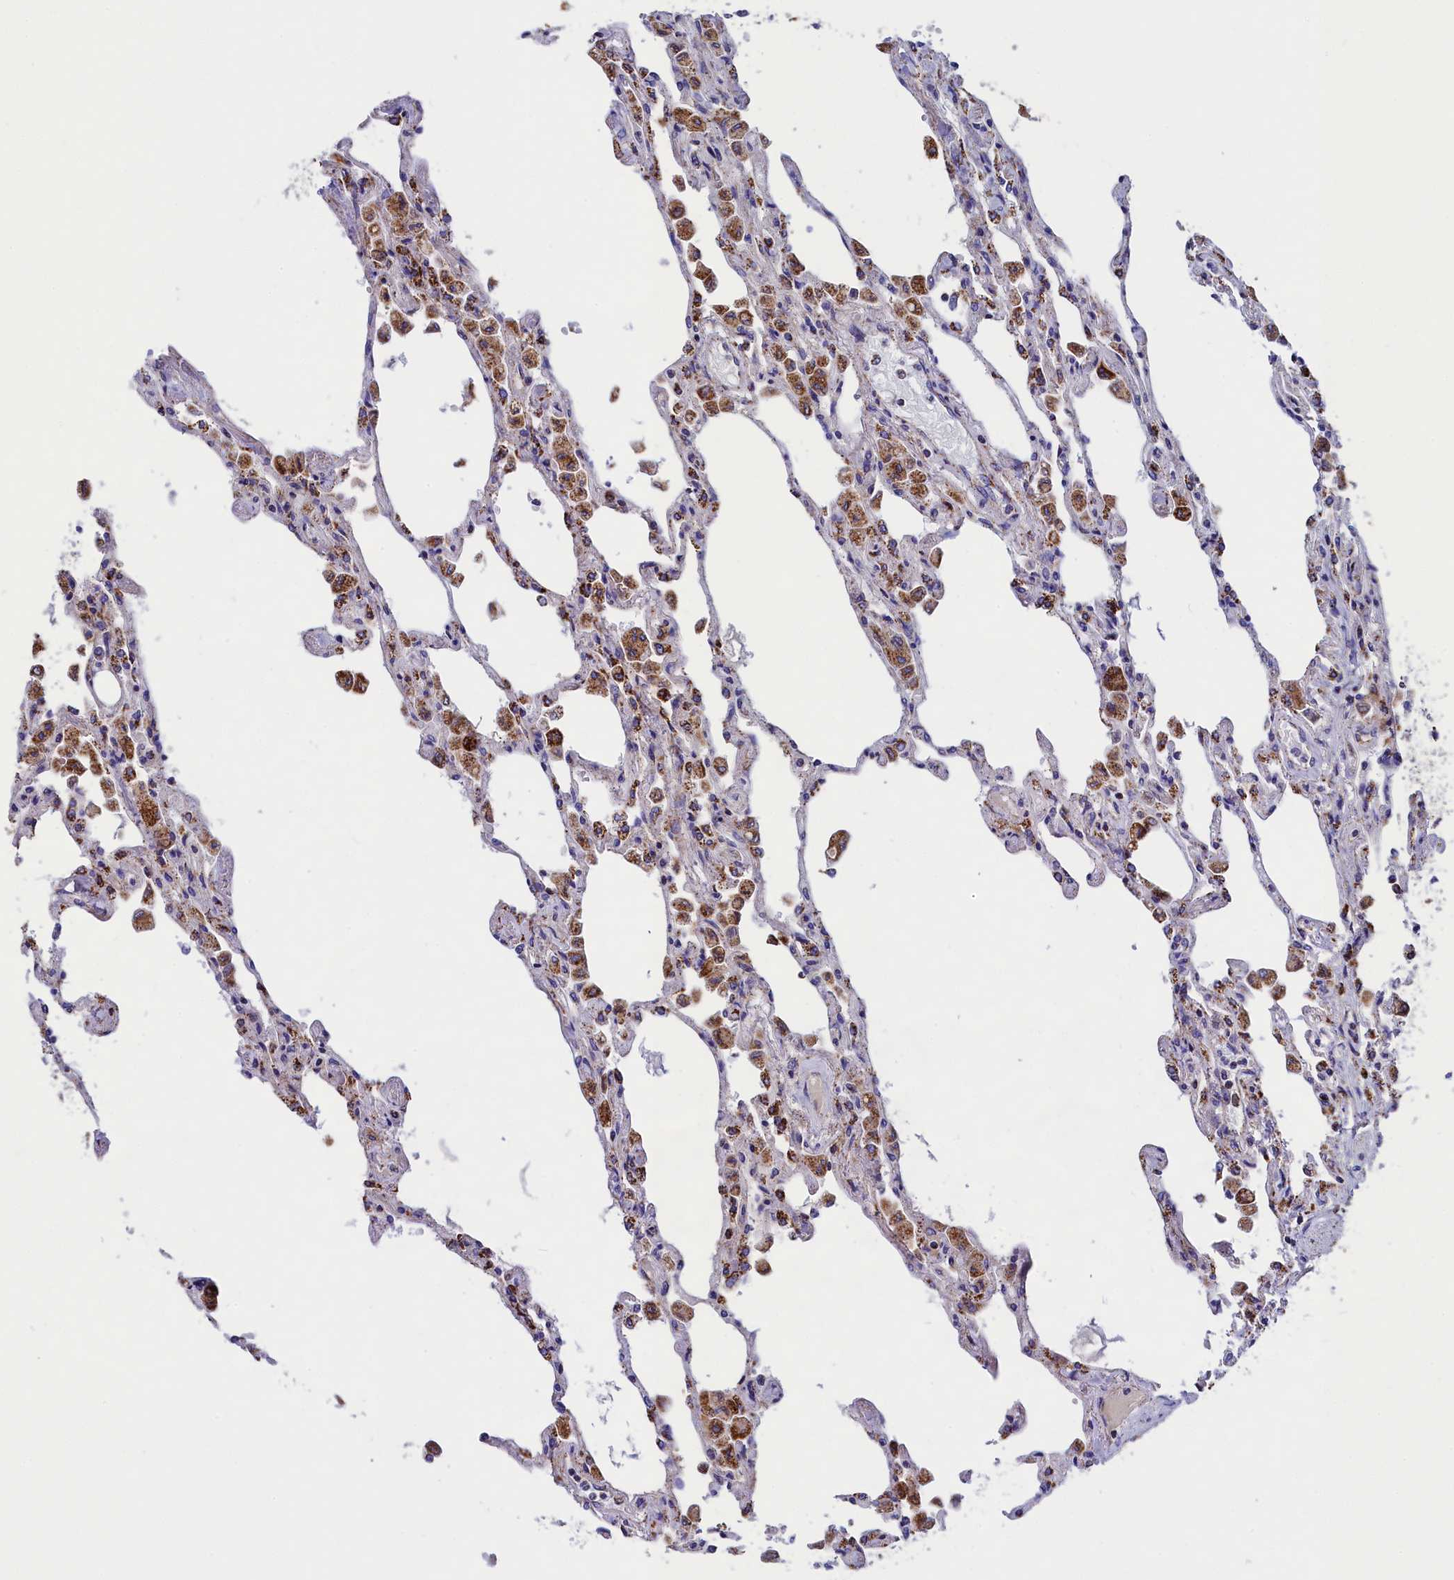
{"staining": {"intensity": "moderate", "quantity": "25%-75%", "location": "cytoplasmic/membranous"}, "tissue": "lung", "cell_type": "Alveolar cells", "image_type": "normal", "snomed": [{"axis": "morphology", "description": "Normal tissue, NOS"}, {"axis": "topography", "description": "Bronchus"}, {"axis": "topography", "description": "Lung"}], "caption": "Approximately 25%-75% of alveolar cells in unremarkable lung display moderate cytoplasmic/membranous protein expression as visualized by brown immunohistochemical staining.", "gene": "SLC39A3", "patient": {"sex": "female", "age": 49}}